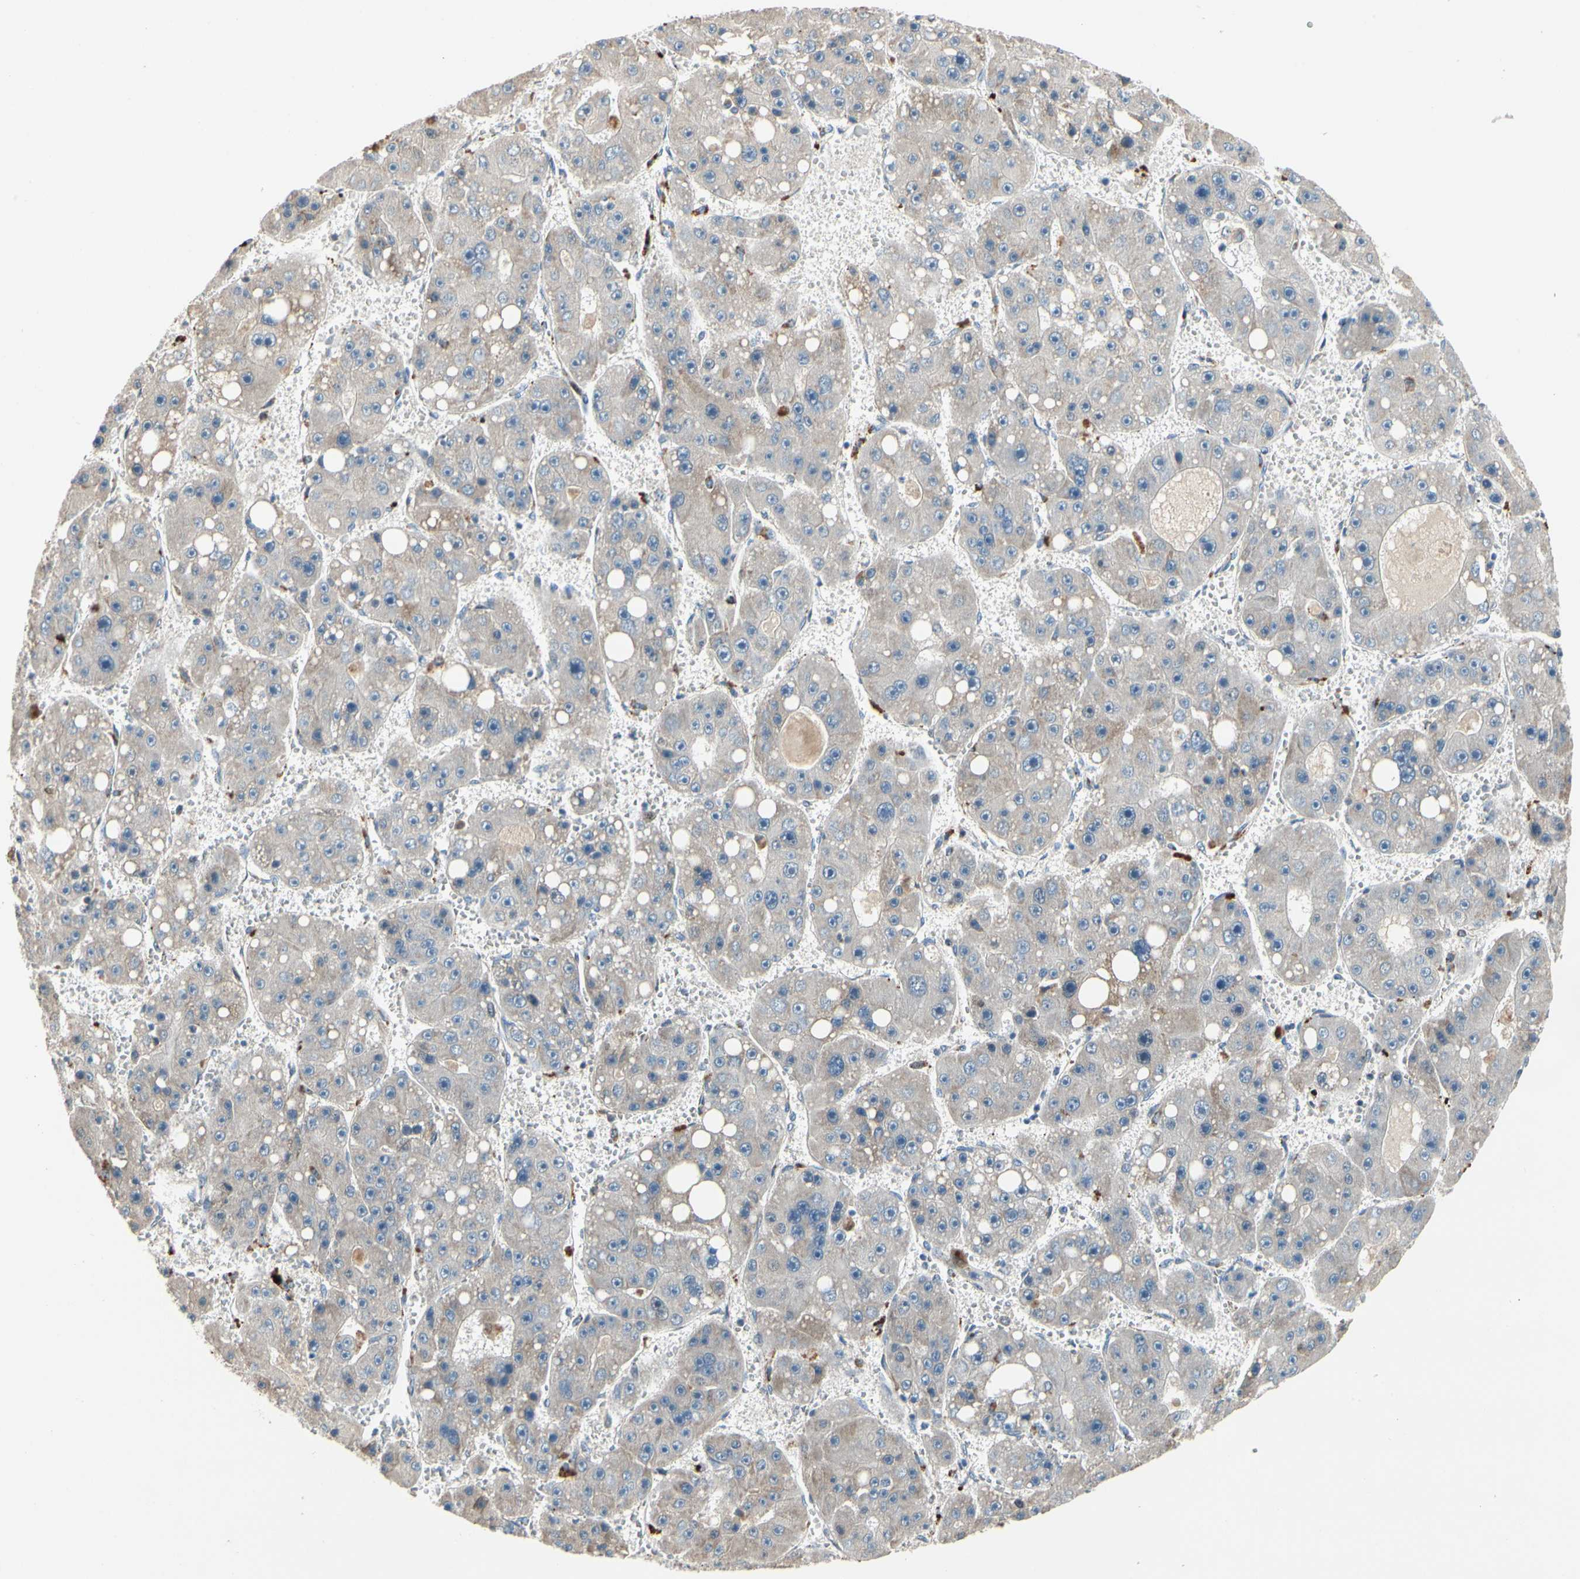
{"staining": {"intensity": "negative", "quantity": "none", "location": "none"}, "tissue": "liver cancer", "cell_type": "Tumor cells", "image_type": "cancer", "snomed": [{"axis": "morphology", "description": "Carcinoma, Hepatocellular, NOS"}, {"axis": "topography", "description": "Liver"}], "caption": "A histopathology image of human liver cancer is negative for staining in tumor cells.", "gene": "ZKSCAN4", "patient": {"sex": "female", "age": 61}}